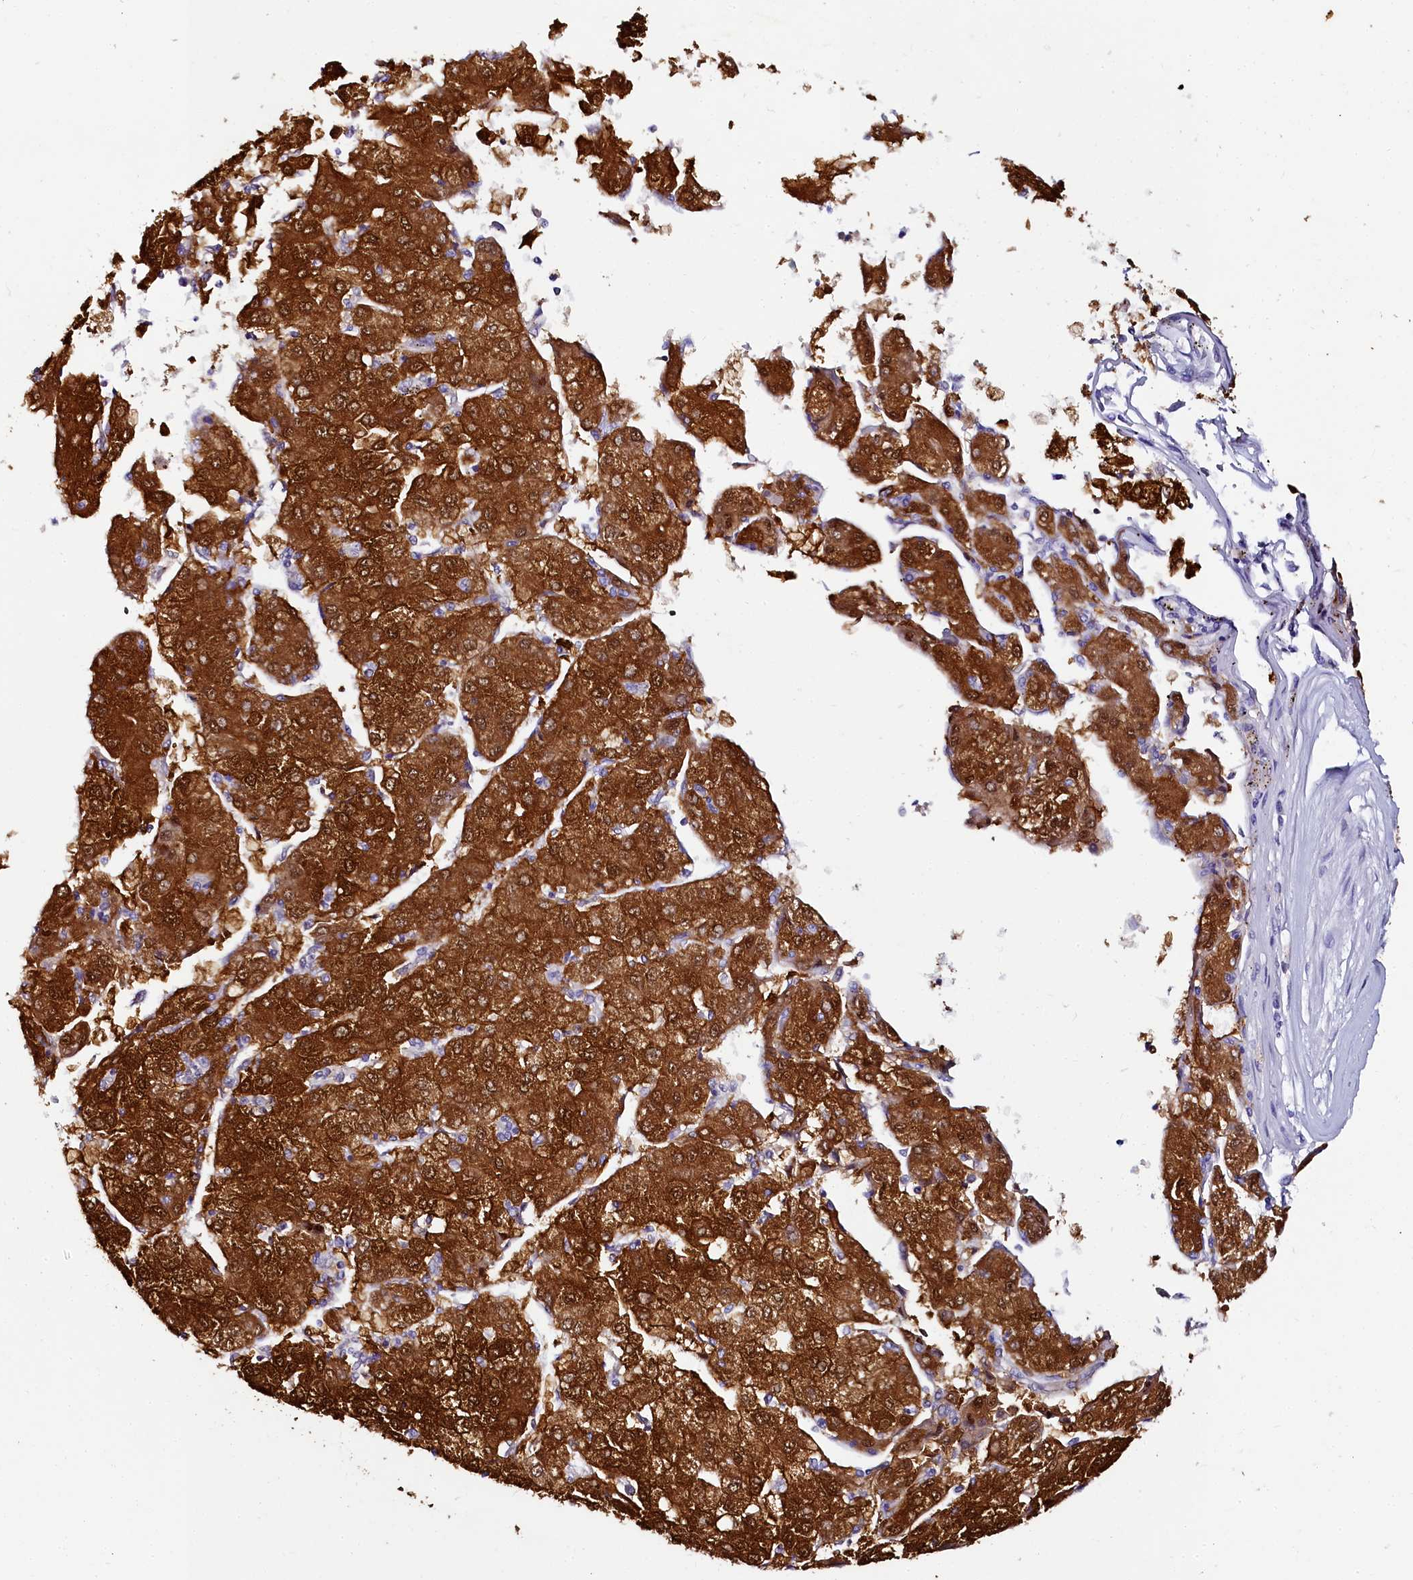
{"staining": {"intensity": "strong", "quantity": ">75%", "location": "cytoplasmic/membranous"}, "tissue": "liver cancer", "cell_type": "Tumor cells", "image_type": "cancer", "snomed": [{"axis": "morphology", "description": "Carcinoma, Hepatocellular, NOS"}, {"axis": "topography", "description": "Liver"}], "caption": "IHC (DAB) staining of human liver cancer reveals strong cytoplasmic/membranous protein positivity in about >75% of tumor cells.", "gene": "SORD", "patient": {"sex": "male", "age": 72}}